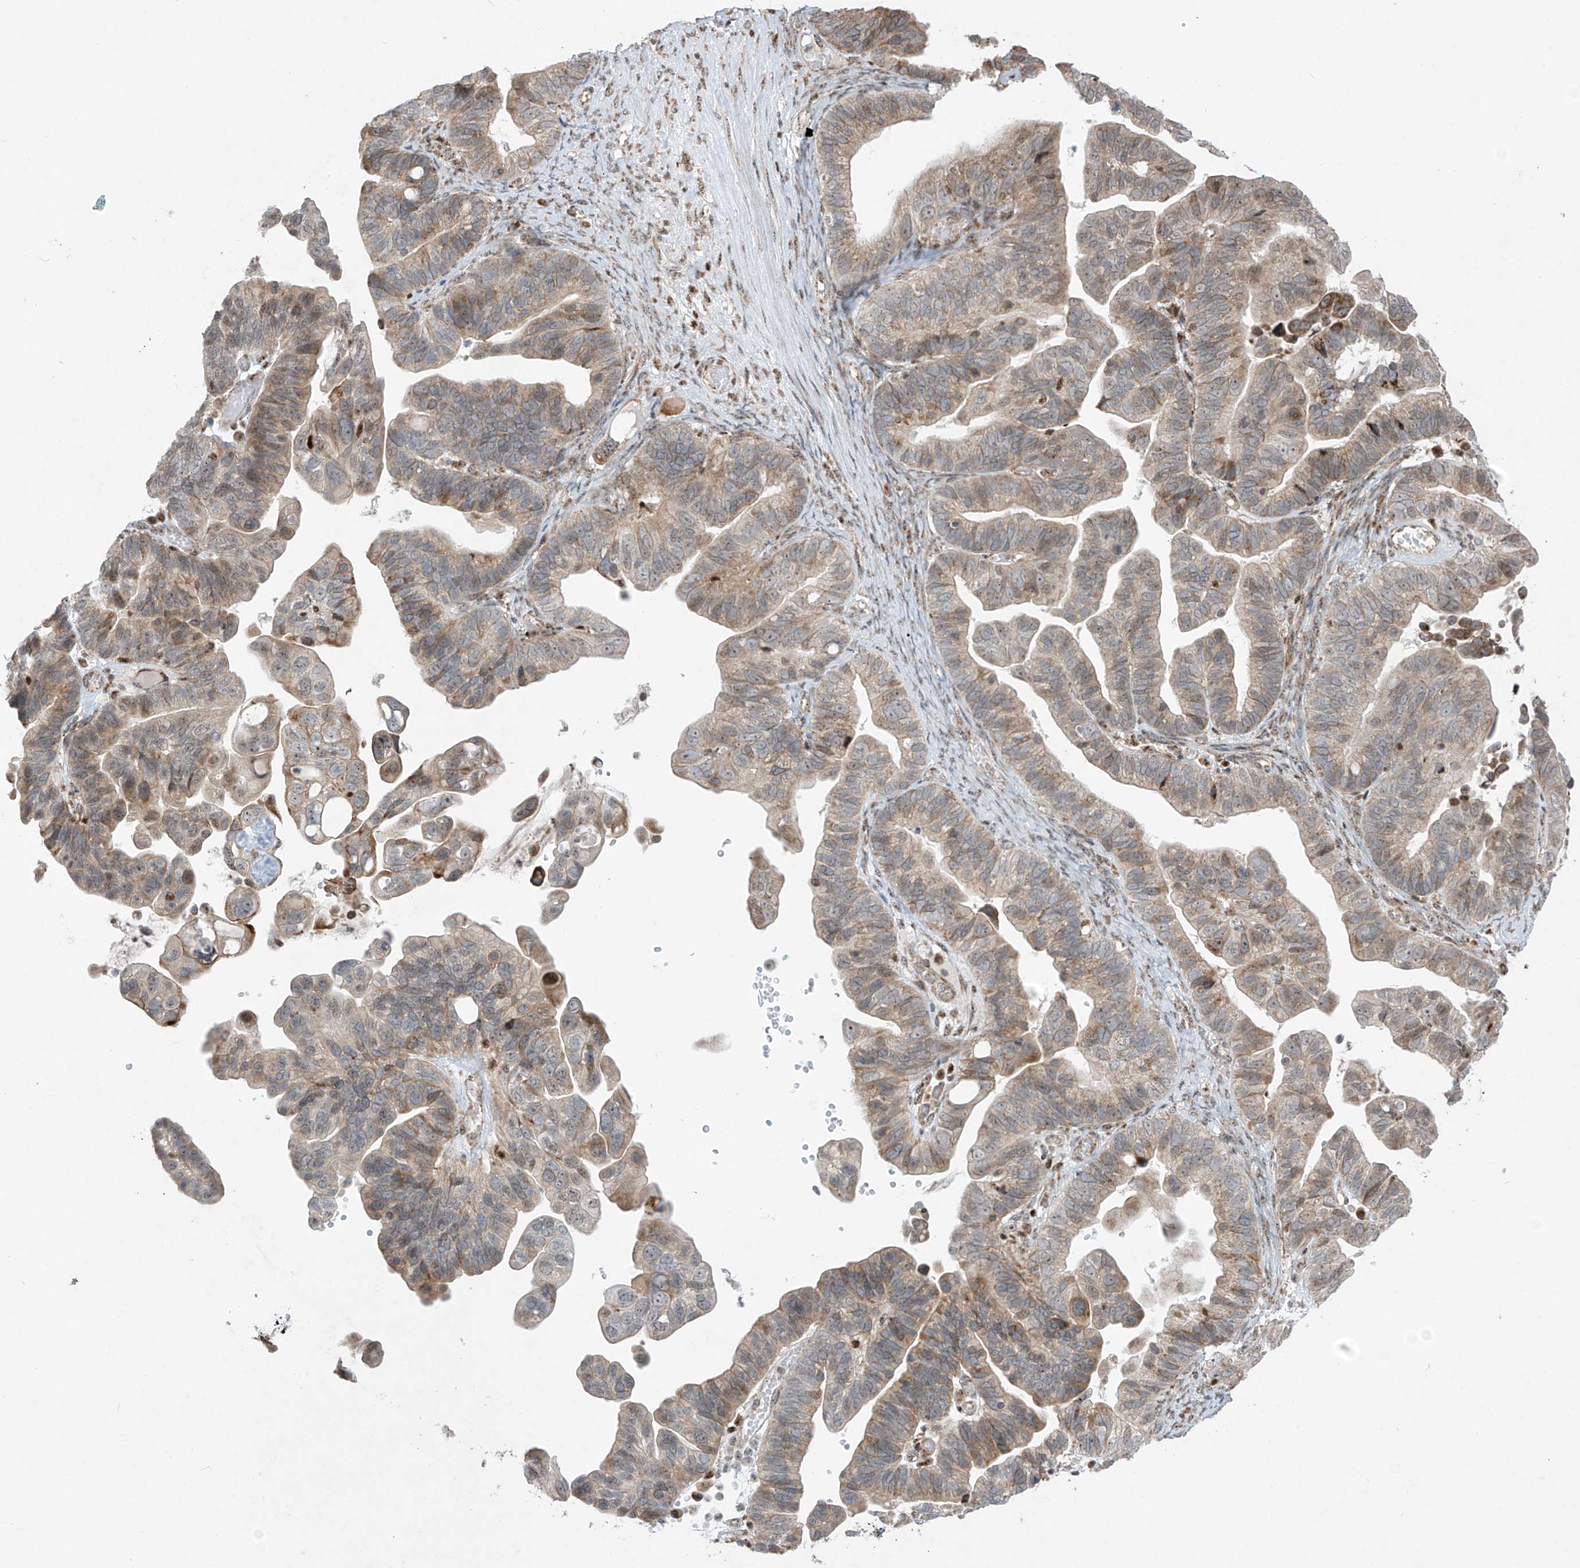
{"staining": {"intensity": "weak", "quantity": ">75%", "location": "cytoplasmic/membranous"}, "tissue": "ovarian cancer", "cell_type": "Tumor cells", "image_type": "cancer", "snomed": [{"axis": "morphology", "description": "Cystadenocarcinoma, serous, NOS"}, {"axis": "topography", "description": "Ovary"}], "caption": "A brown stain labels weak cytoplasmic/membranous positivity of a protein in human ovarian serous cystadenocarcinoma tumor cells.", "gene": "ZBTB8A", "patient": {"sex": "female", "age": 56}}